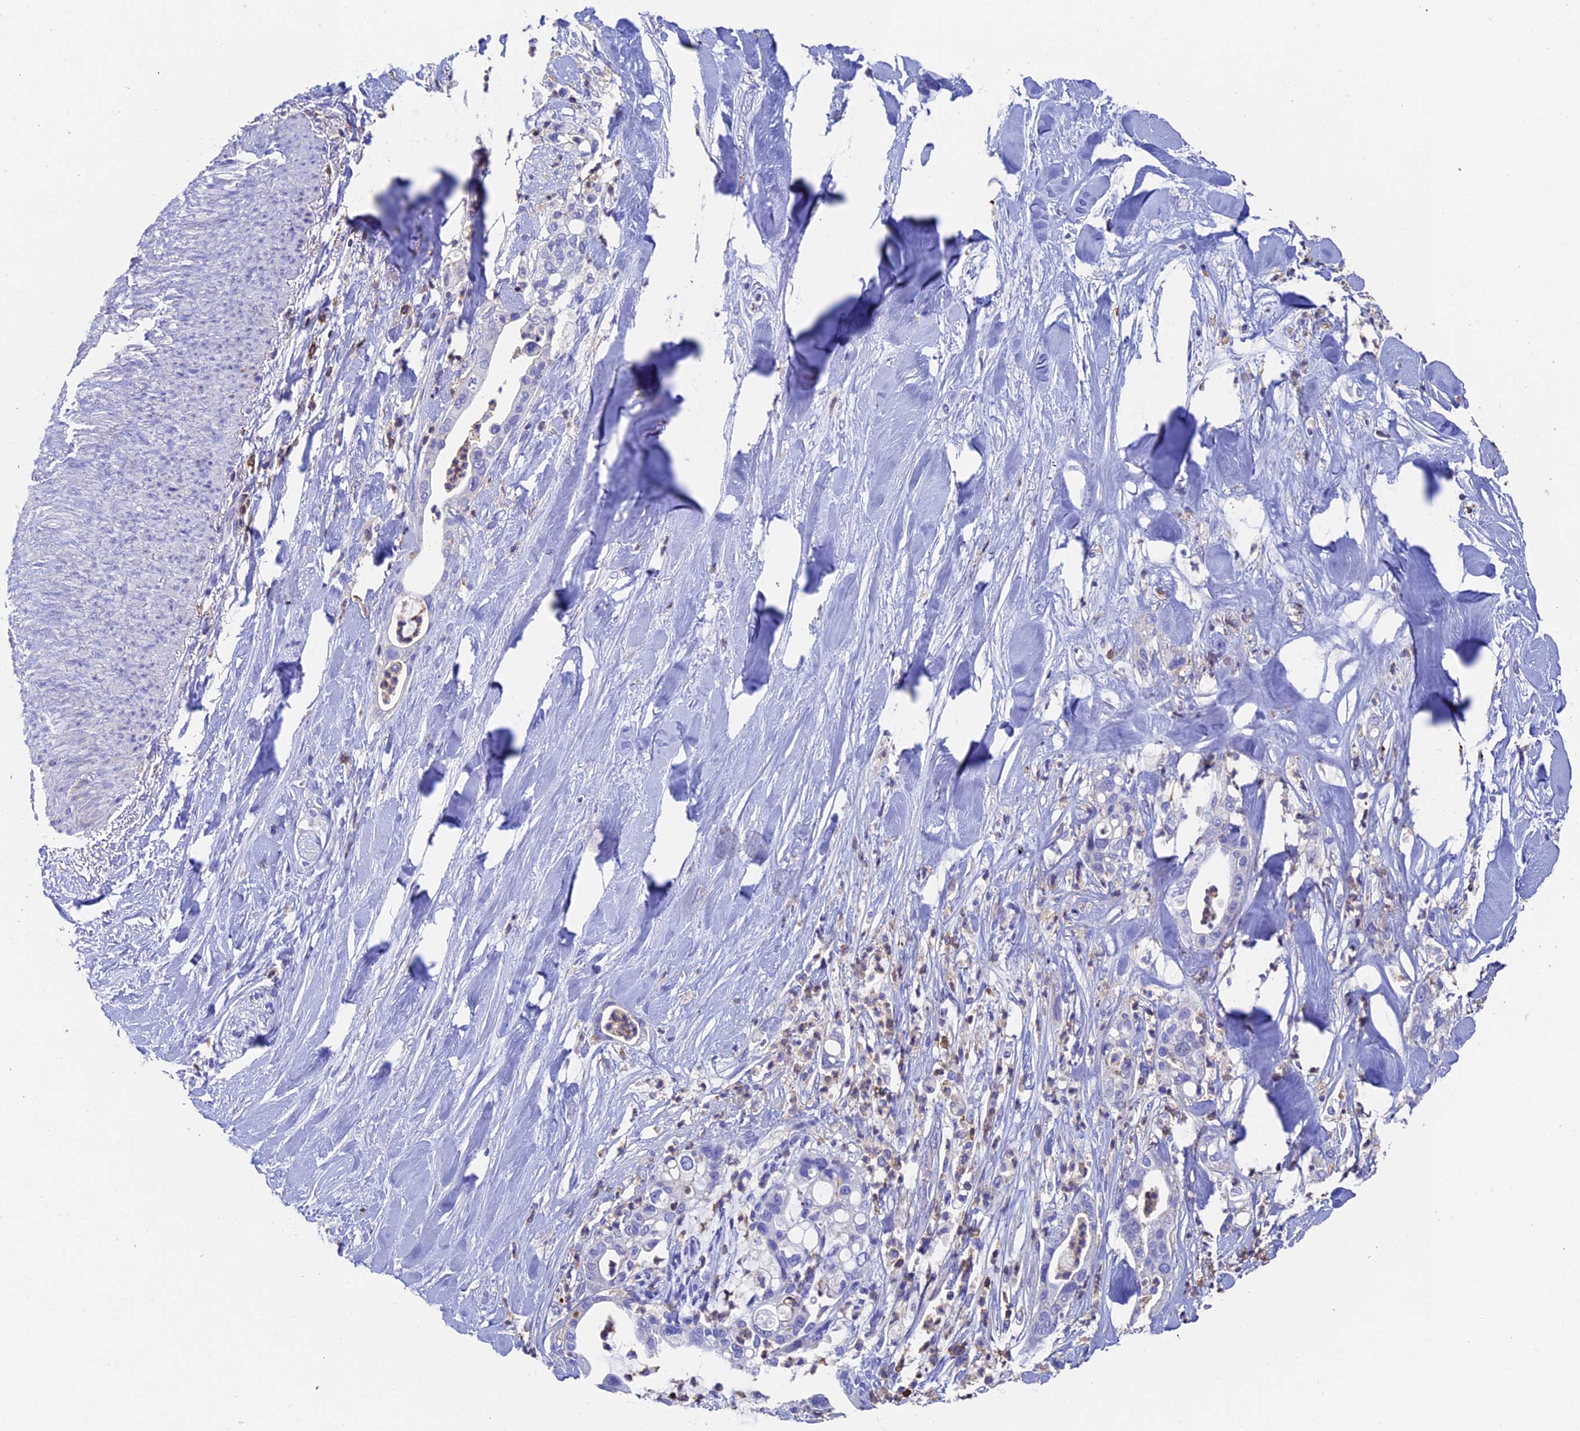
{"staining": {"intensity": "negative", "quantity": "none", "location": "none"}, "tissue": "liver cancer", "cell_type": "Tumor cells", "image_type": "cancer", "snomed": [{"axis": "morphology", "description": "Cholangiocarcinoma"}, {"axis": "topography", "description": "Liver"}], "caption": "An IHC image of cholangiocarcinoma (liver) is shown. There is no staining in tumor cells of cholangiocarcinoma (liver).", "gene": "ADAT1", "patient": {"sex": "female", "age": 54}}